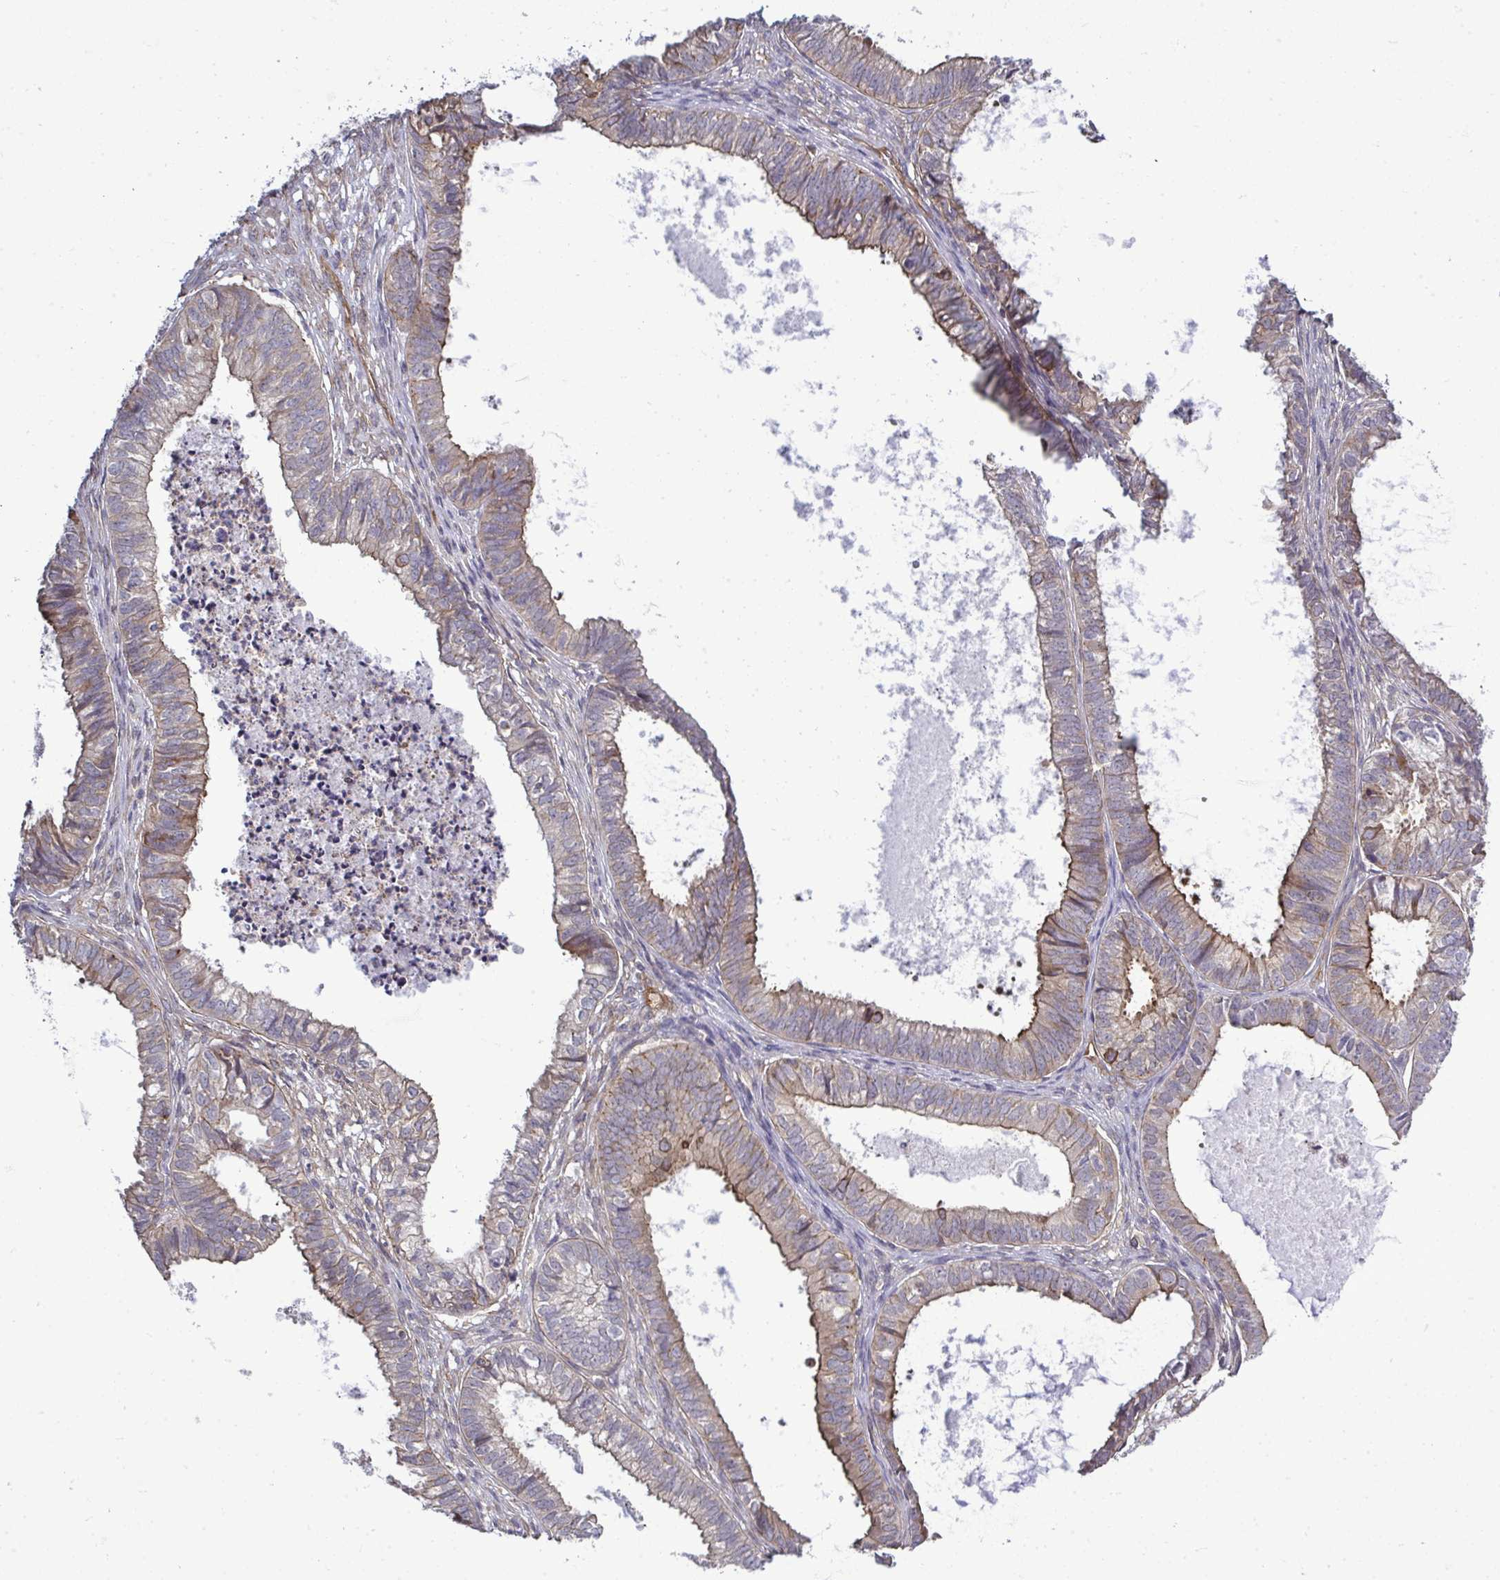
{"staining": {"intensity": "weak", "quantity": ">75%", "location": "cytoplasmic/membranous"}, "tissue": "ovarian cancer", "cell_type": "Tumor cells", "image_type": "cancer", "snomed": [{"axis": "morphology", "description": "Carcinoma, endometroid"}, {"axis": "topography", "description": "Ovary"}], "caption": "Protein staining of ovarian cancer (endometroid carcinoma) tissue demonstrates weak cytoplasmic/membranous expression in approximately >75% of tumor cells.", "gene": "FUT10", "patient": {"sex": "female", "age": 64}}